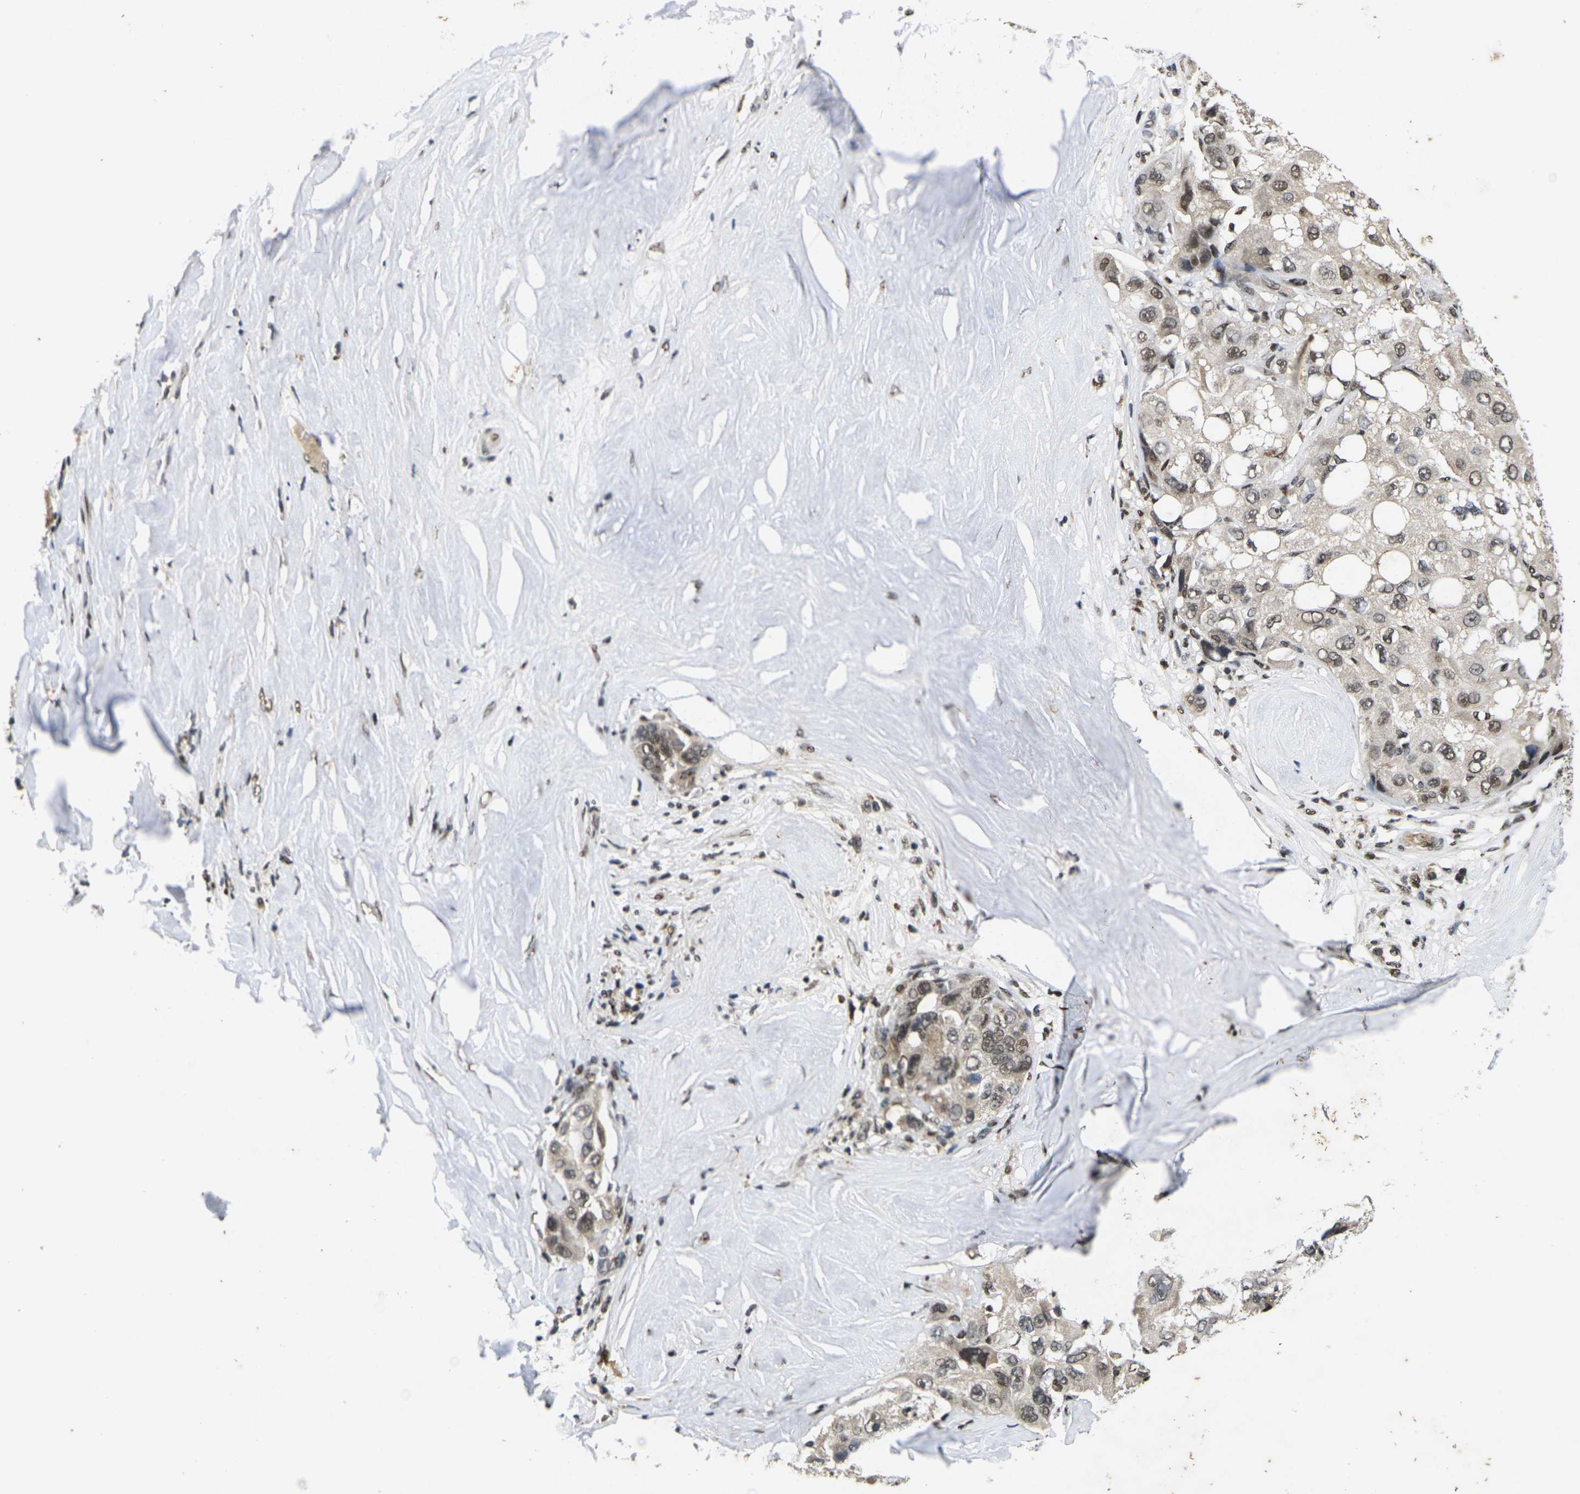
{"staining": {"intensity": "moderate", "quantity": ">75%", "location": "nuclear"}, "tissue": "liver cancer", "cell_type": "Tumor cells", "image_type": "cancer", "snomed": [{"axis": "morphology", "description": "Carcinoma, Hepatocellular, NOS"}, {"axis": "topography", "description": "Liver"}], "caption": "Tumor cells show medium levels of moderate nuclear positivity in about >75% of cells in human liver hepatocellular carcinoma.", "gene": "GTF2E1", "patient": {"sex": "male", "age": 80}}